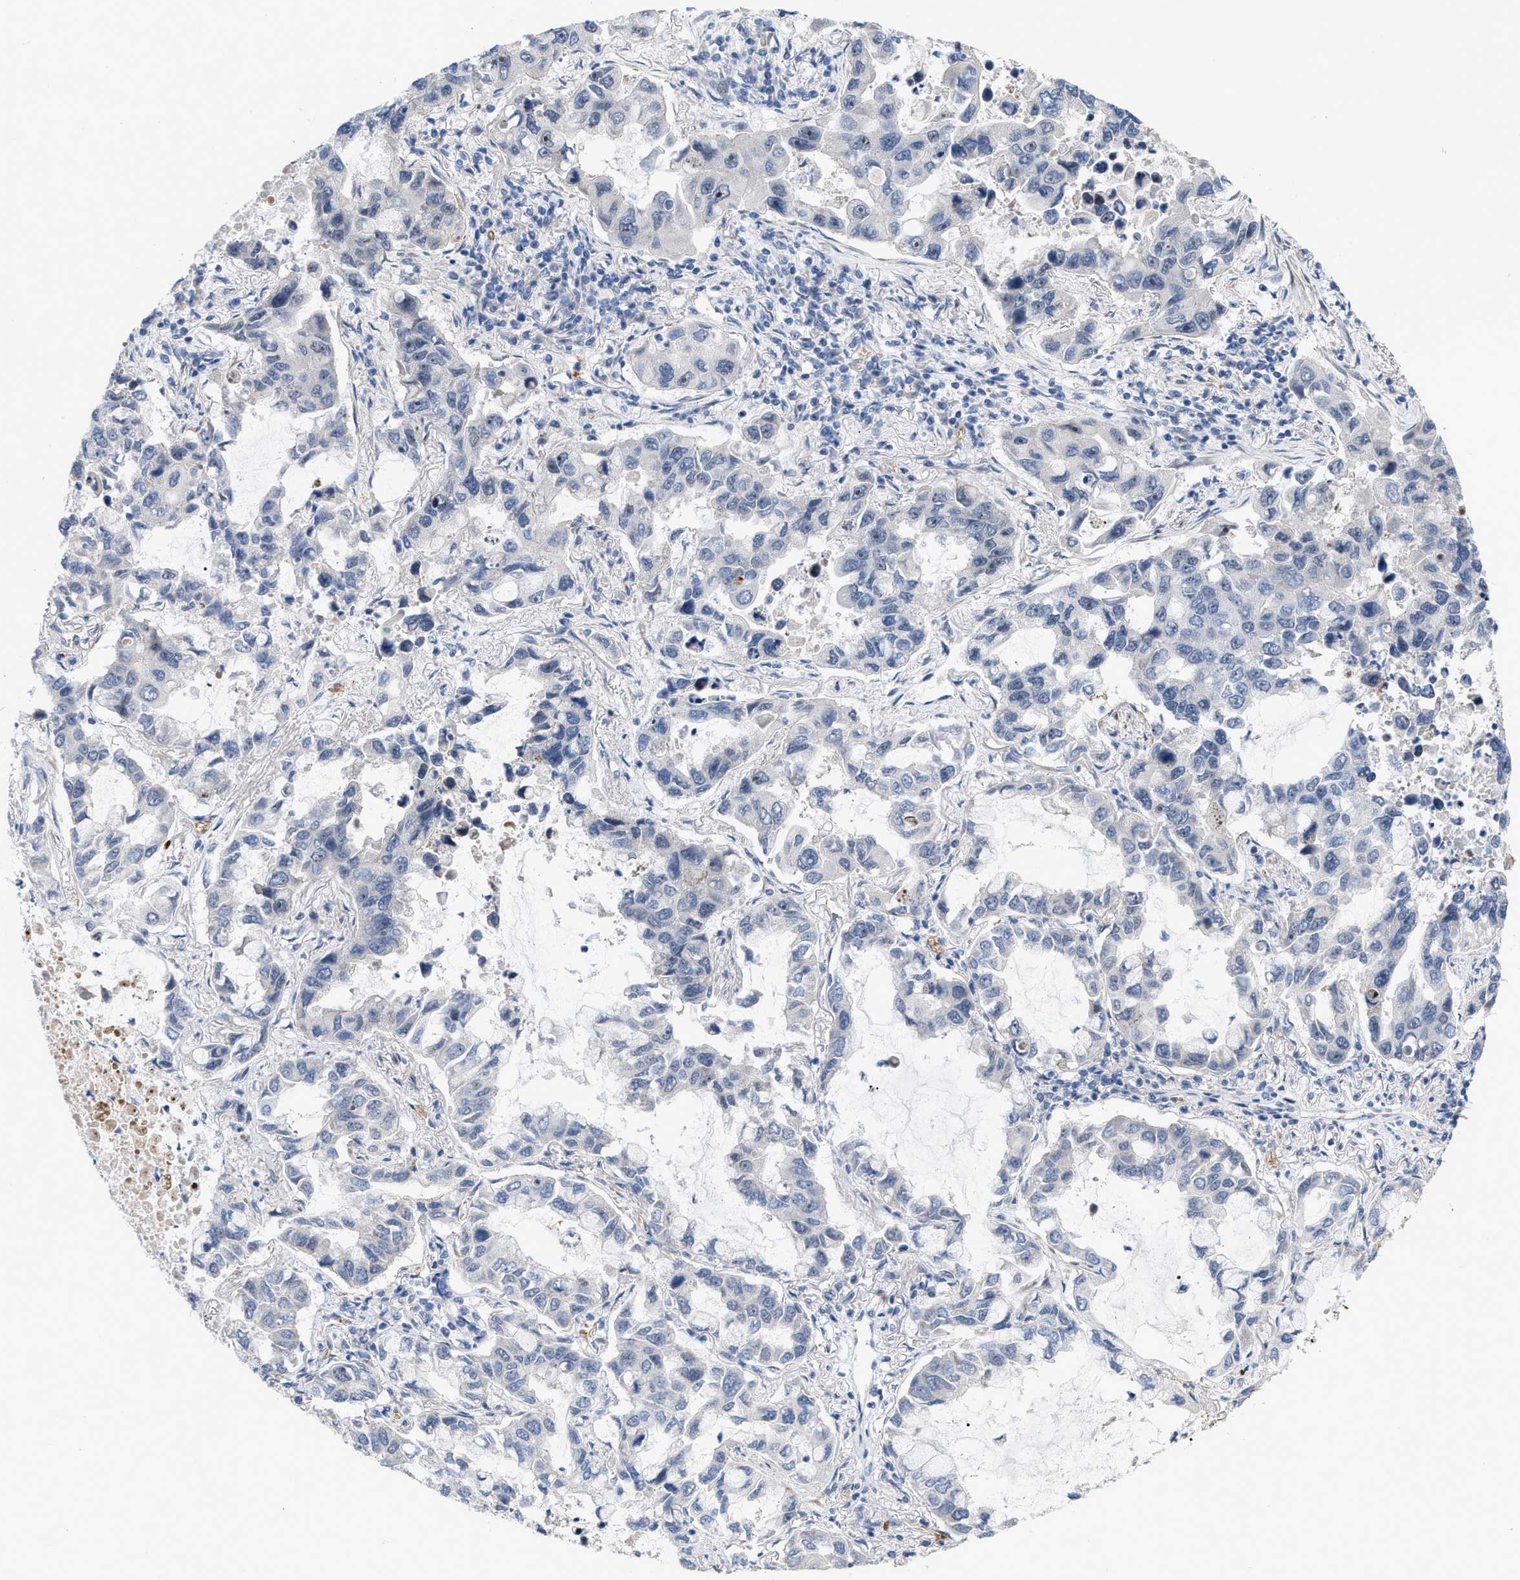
{"staining": {"intensity": "moderate", "quantity": "<25%", "location": "nuclear"}, "tissue": "lung cancer", "cell_type": "Tumor cells", "image_type": "cancer", "snomed": [{"axis": "morphology", "description": "Adenocarcinoma, NOS"}, {"axis": "topography", "description": "Lung"}], "caption": "IHC micrograph of neoplastic tissue: human lung cancer stained using immunohistochemistry displays low levels of moderate protein expression localized specifically in the nuclear of tumor cells, appearing as a nuclear brown color.", "gene": "POLR1F", "patient": {"sex": "male", "age": 64}}